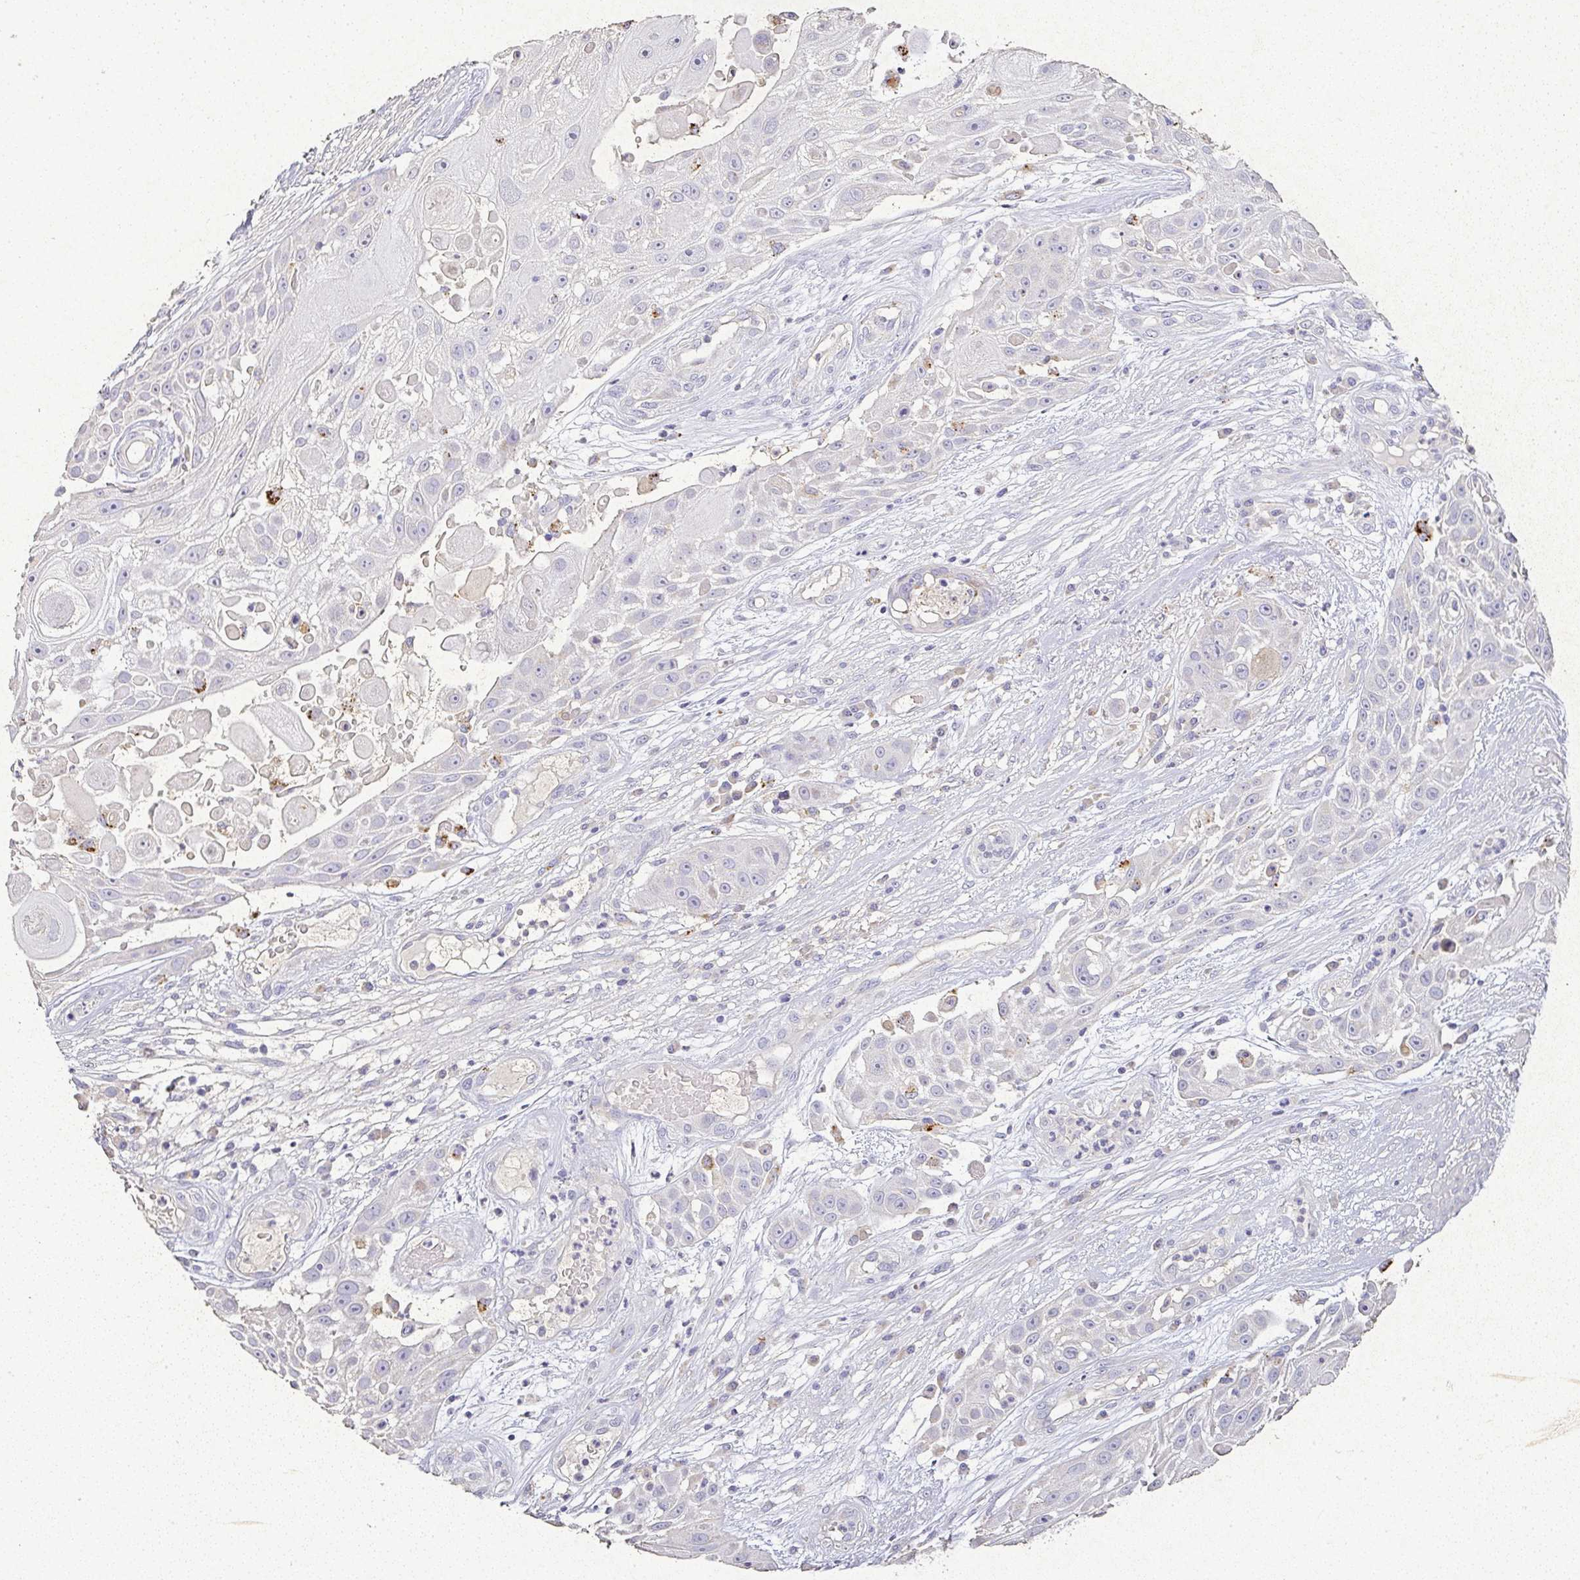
{"staining": {"intensity": "negative", "quantity": "none", "location": "none"}, "tissue": "skin cancer", "cell_type": "Tumor cells", "image_type": "cancer", "snomed": [{"axis": "morphology", "description": "Squamous cell carcinoma, NOS"}, {"axis": "topography", "description": "Skin"}], "caption": "IHC photomicrograph of human squamous cell carcinoma (skin) stained for a protein (brown), which exhibits no positivity in tumor cells.", "gene": "RPS2", "patient": {"sex": "female", "age": 86}}